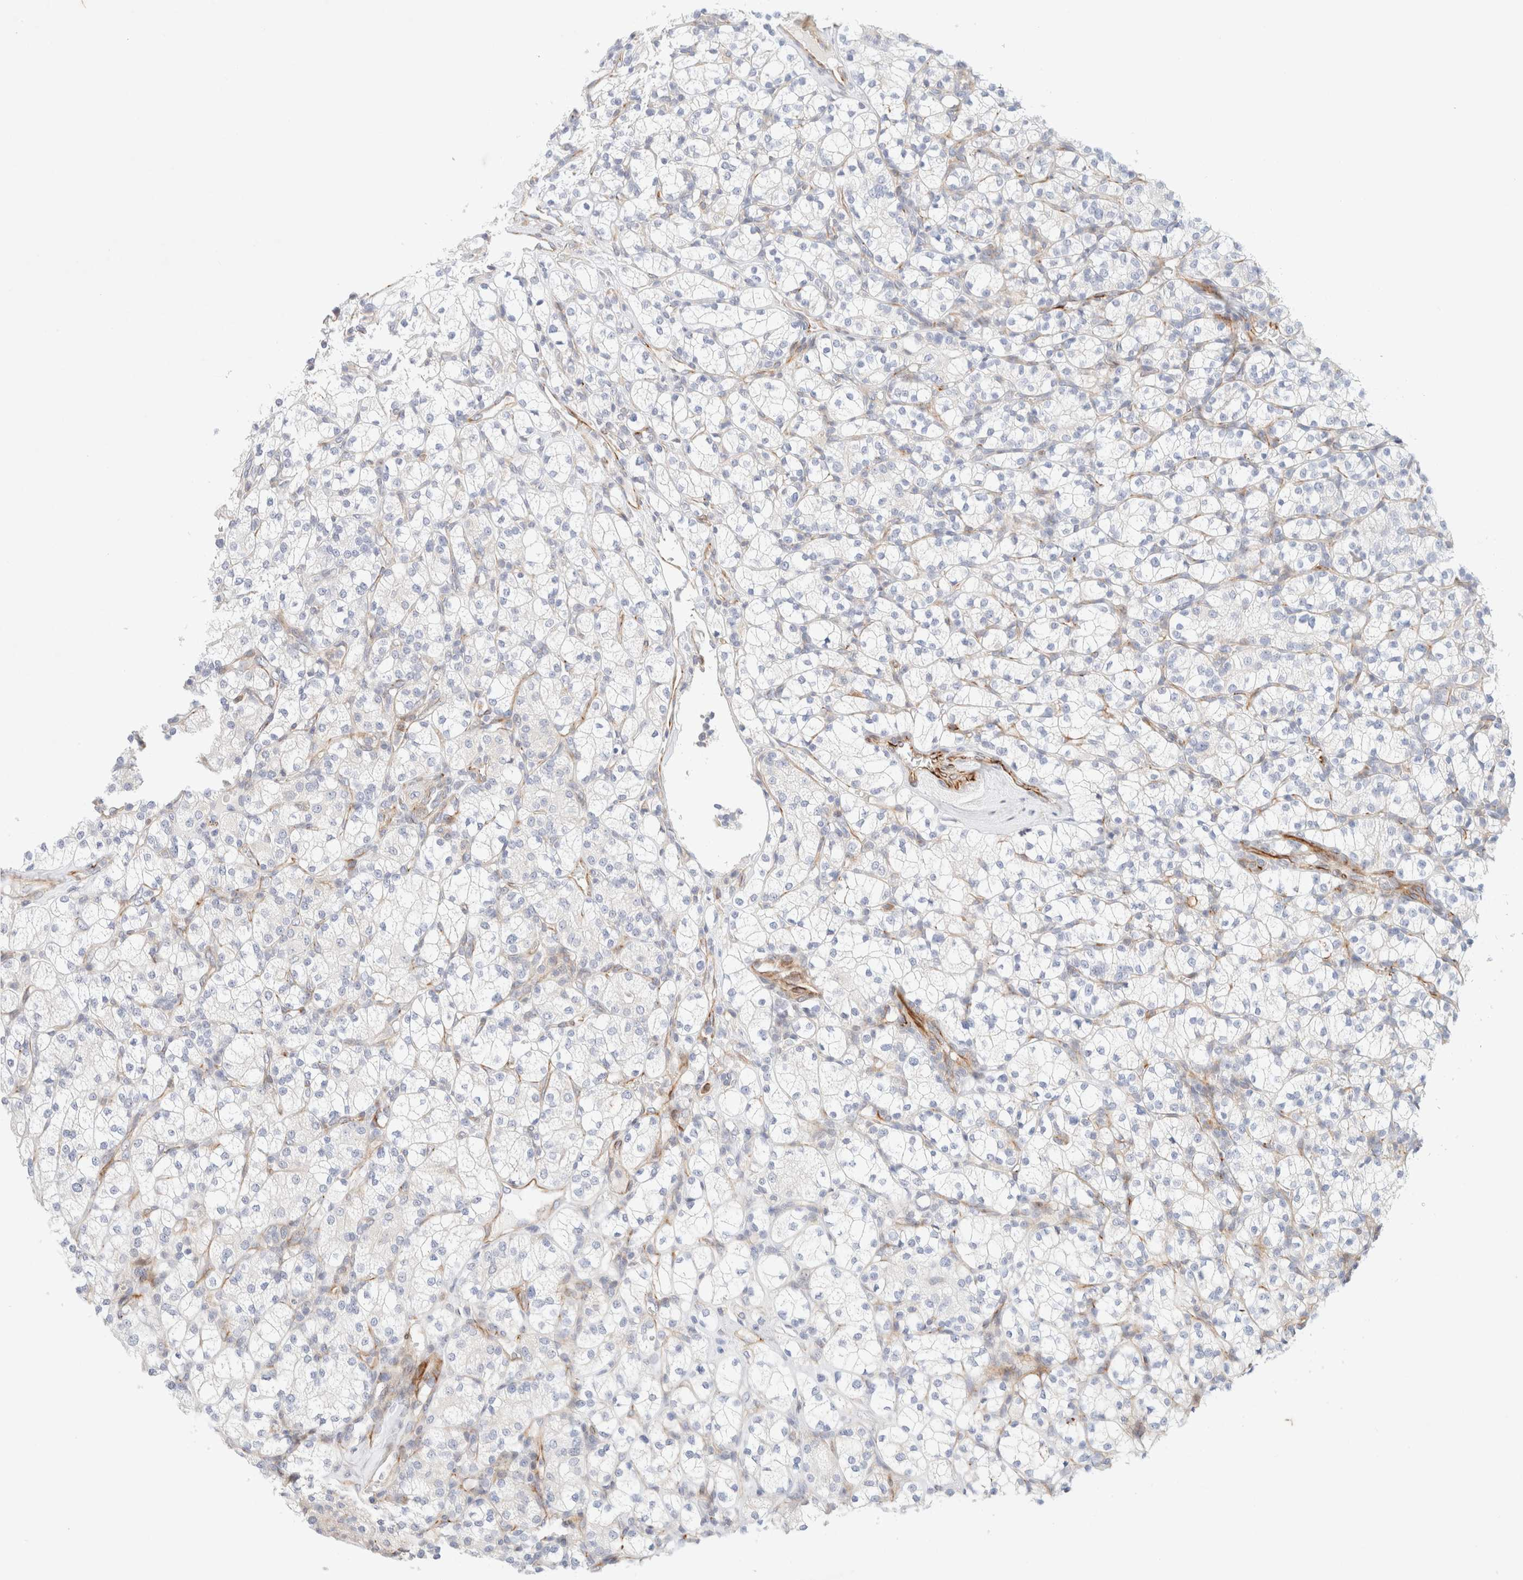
{"staining": {"intensity": "negative", "quantity": "none", "location": "none"}, "tissue": "renal cancer", "cell_type": "Tumor cells", "image_type": "cancer", "snomed": [{"axis": "morphology", "description": "Adenocarcinoma, NOS"}, {"axis": "topography", "description": "Kidney"}], "caption": "The micrograph demonstrates no significant staining in tumor cells of renal cancer. (Immunohistochemistry, brightfield microscopy, high magnification).", "gene": "SLC25A48", "patient": {"sex": "male", "age": 77}}